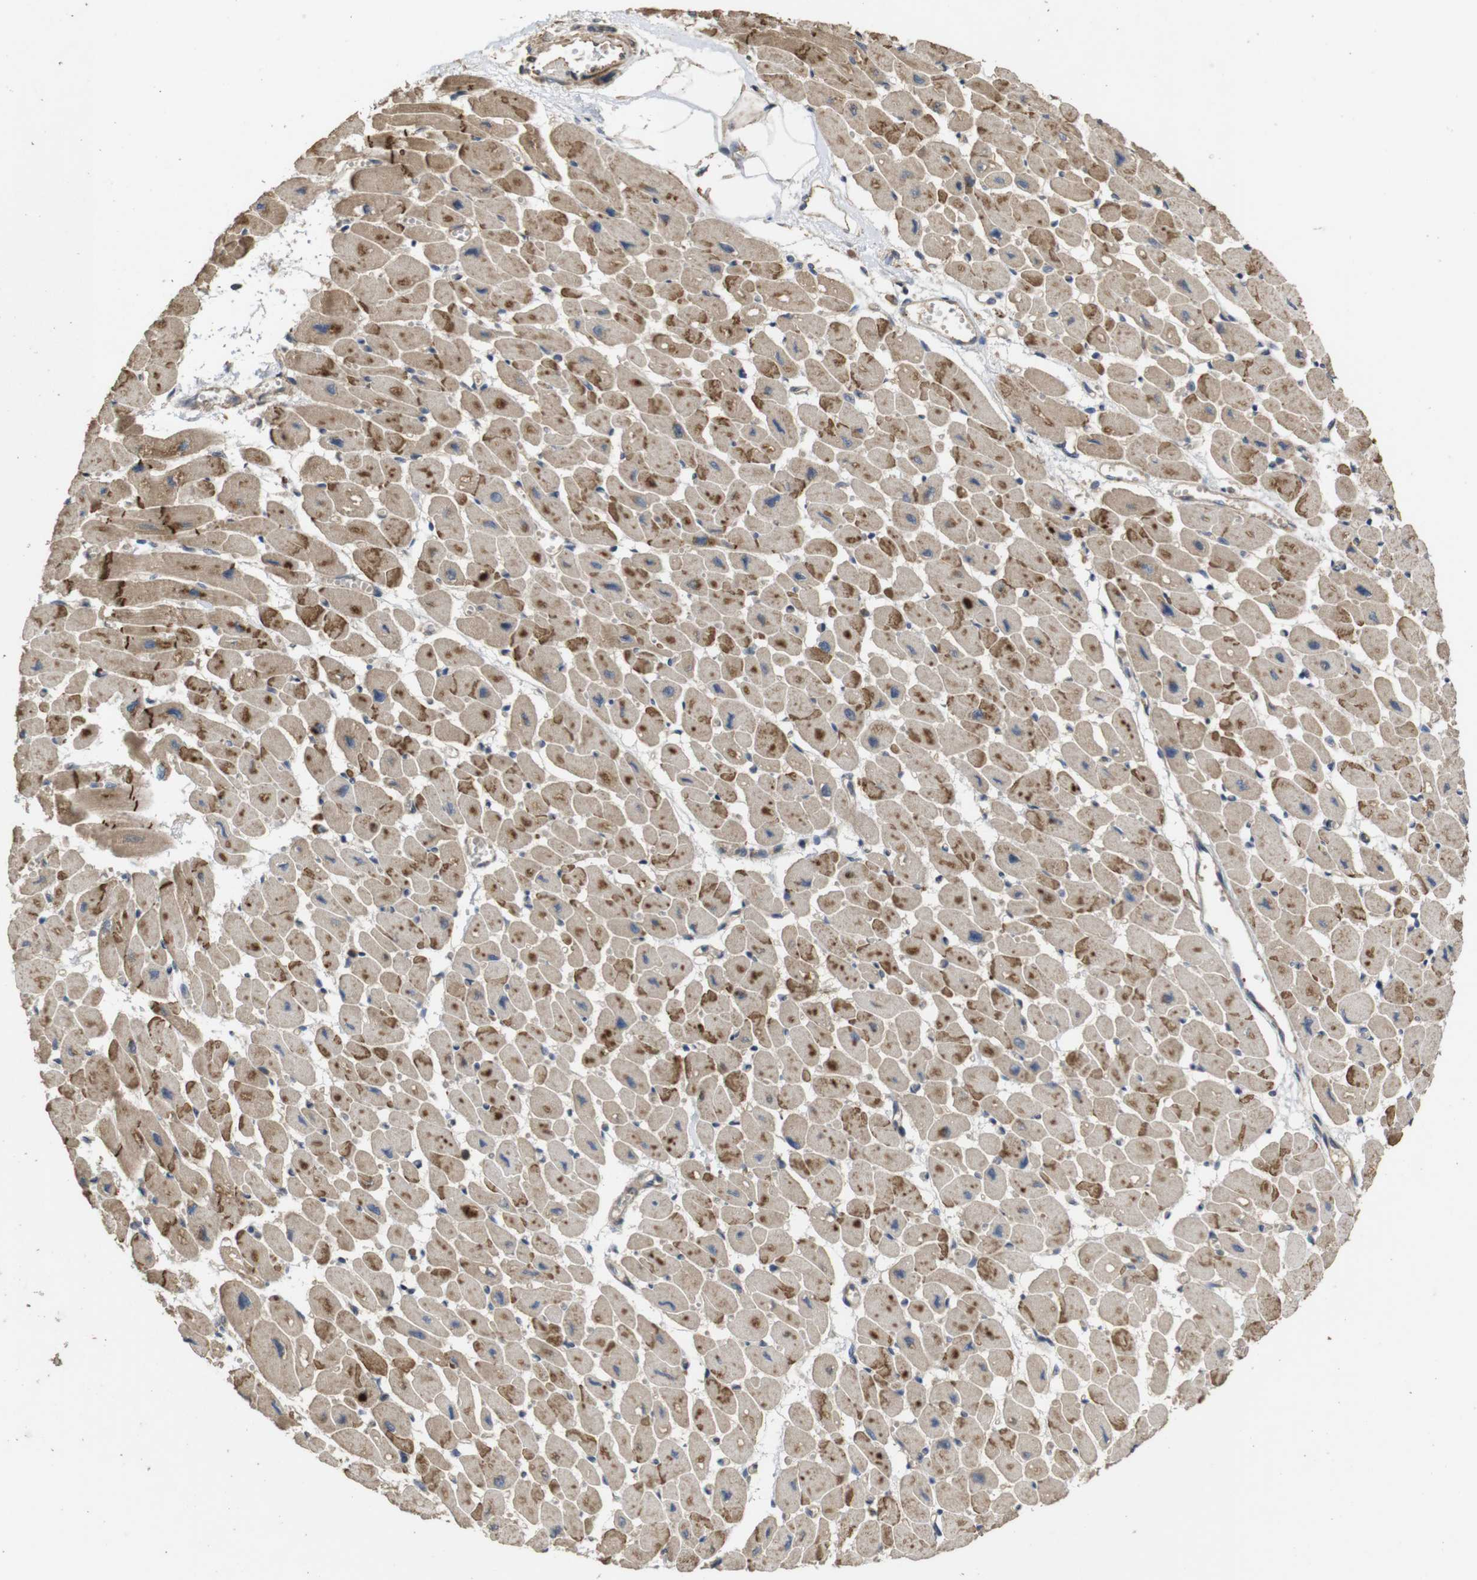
{"staining": {"intensity": "moderate", "quantity": ">75%", "location": "cytoplasmic/membranous"}, "tissue": "heart muscle", "cell_type": "Cardiomyocytes", "image_type": "normal", "snomed": [{"axis": "morphology", "description": "Normal tissue, NOS"}, {"axis": "topography", "description": "Heart"}], "caption": "Human heart muscle stained for a protein (brown) reveals moderate cytoplasmic/membranous positive positivity in approximately >75% of cardiomyocytes.", "gene": "PCDHB10", "patient": {"sex": "female", "age": 54}}